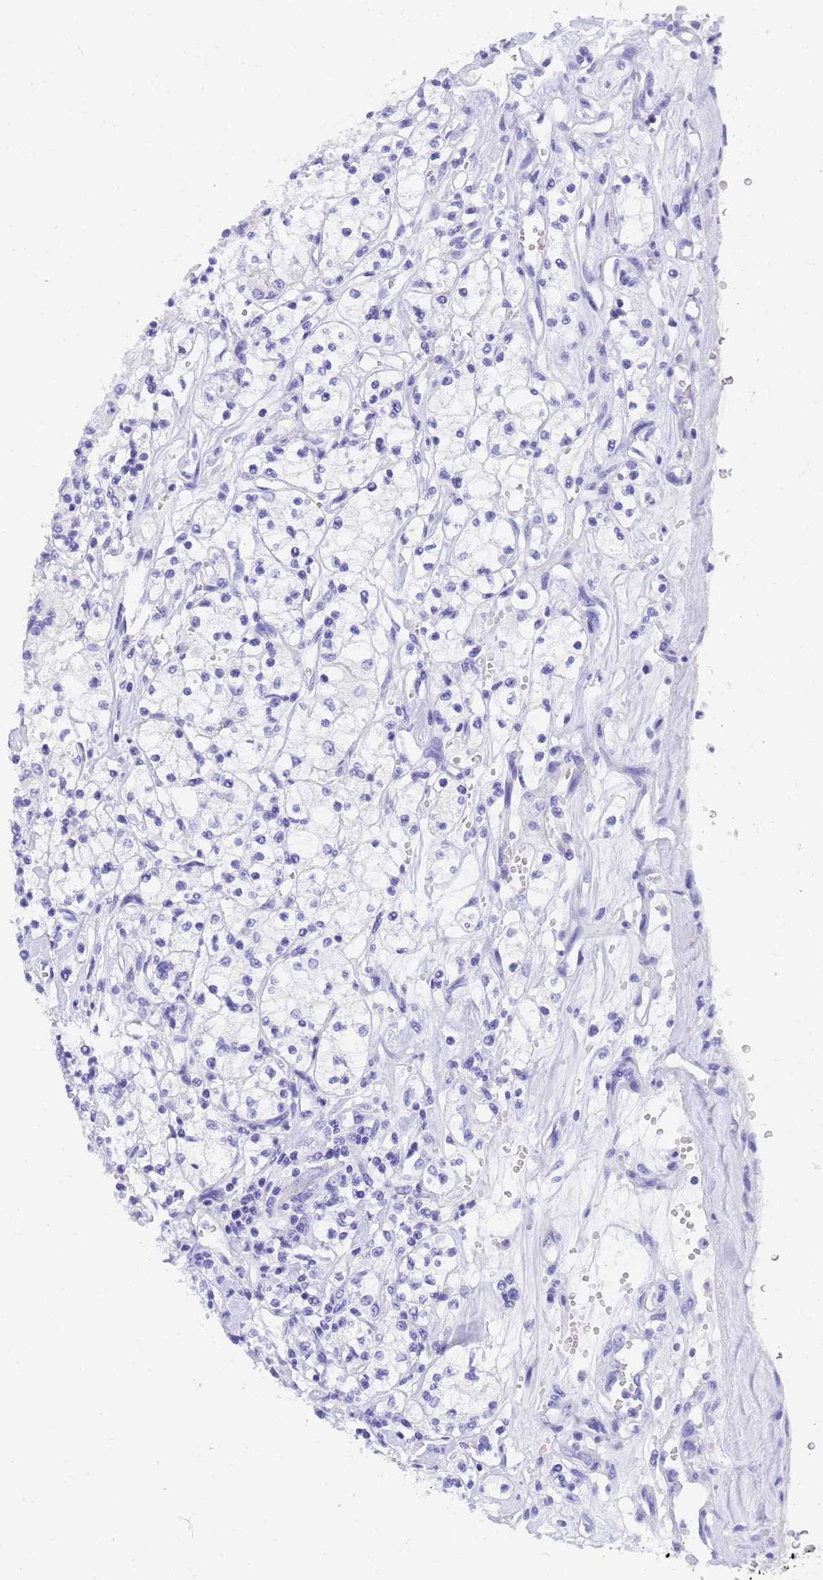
{"staining": {"intensity": "negative", "quantity": "none", "location": "none"}, "tissue": "renal cancer", "cell_type": "Tumor cells", "image_type": "cancer", "snomed": [{"axis": "morphology", "description": "Adenocarcinoma, NOS"}, {"axis": "topography", "description": "Kidney"}], "caption": "The IHC histopathology image has no significant expression in tumor cells of renal cancer tissue.", "gene": "STATH", "patient": {"sex": "female", "age": 59}}